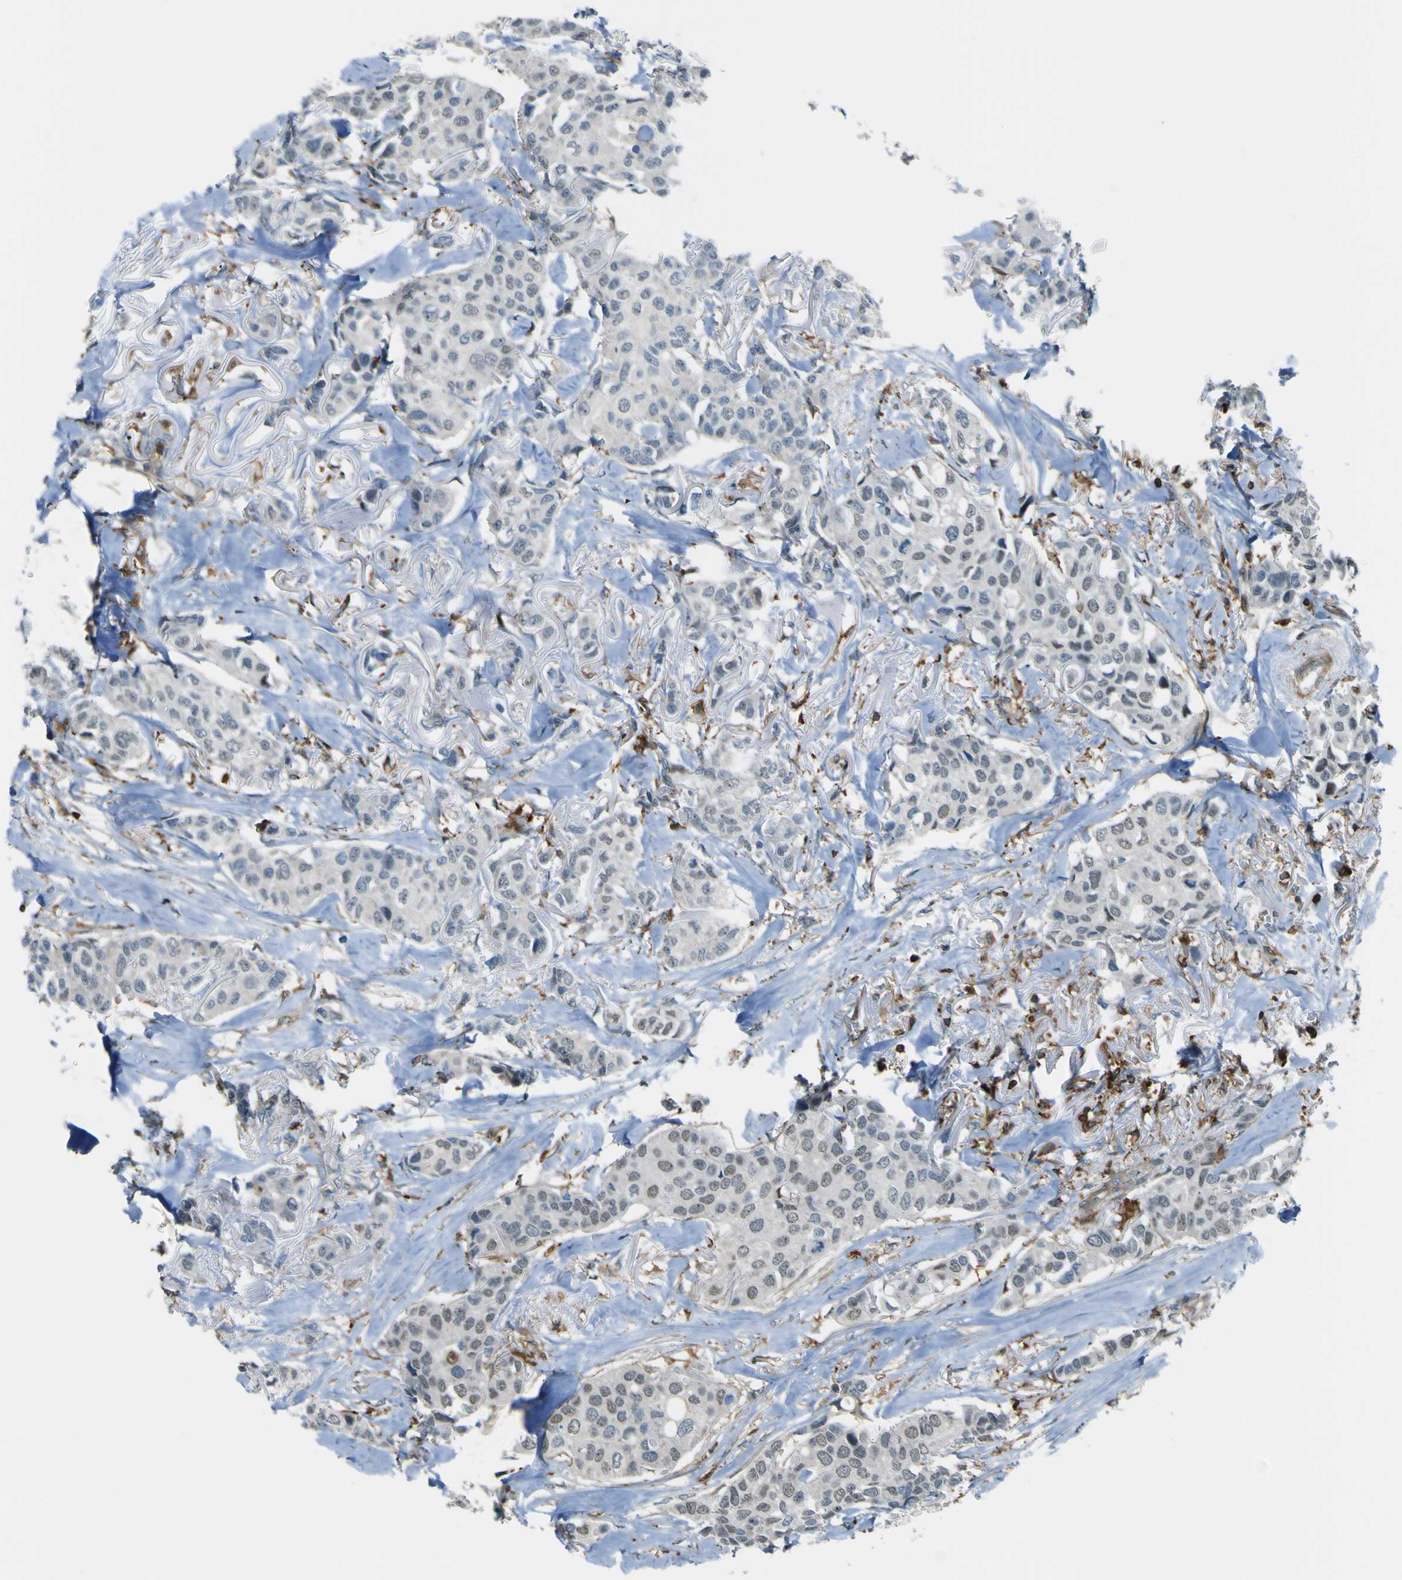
{"staining": {"intensity": "weak", "quantity": "<25%", "location": "cytoplasmic/membranous"}, "tissue": "breast cancer", "cell_type": "Tumor cells", "image_type": "cancer", "snomed": [{"axis": "morphology", "description": "Duct carcinoma"}, {"axis": "topography", "description": "Breast"}], "caption": "This is a photomicrograph of immunohistochemistry (IHC) staining of breast invasive ductal carcinoma, which shows no staining in tumor cells. (DAB (3,3'-diaminobenzidine) IHC, high magnification).", "gene": "PCDHB5", "patient": {"sex": "female", "age": 80}}